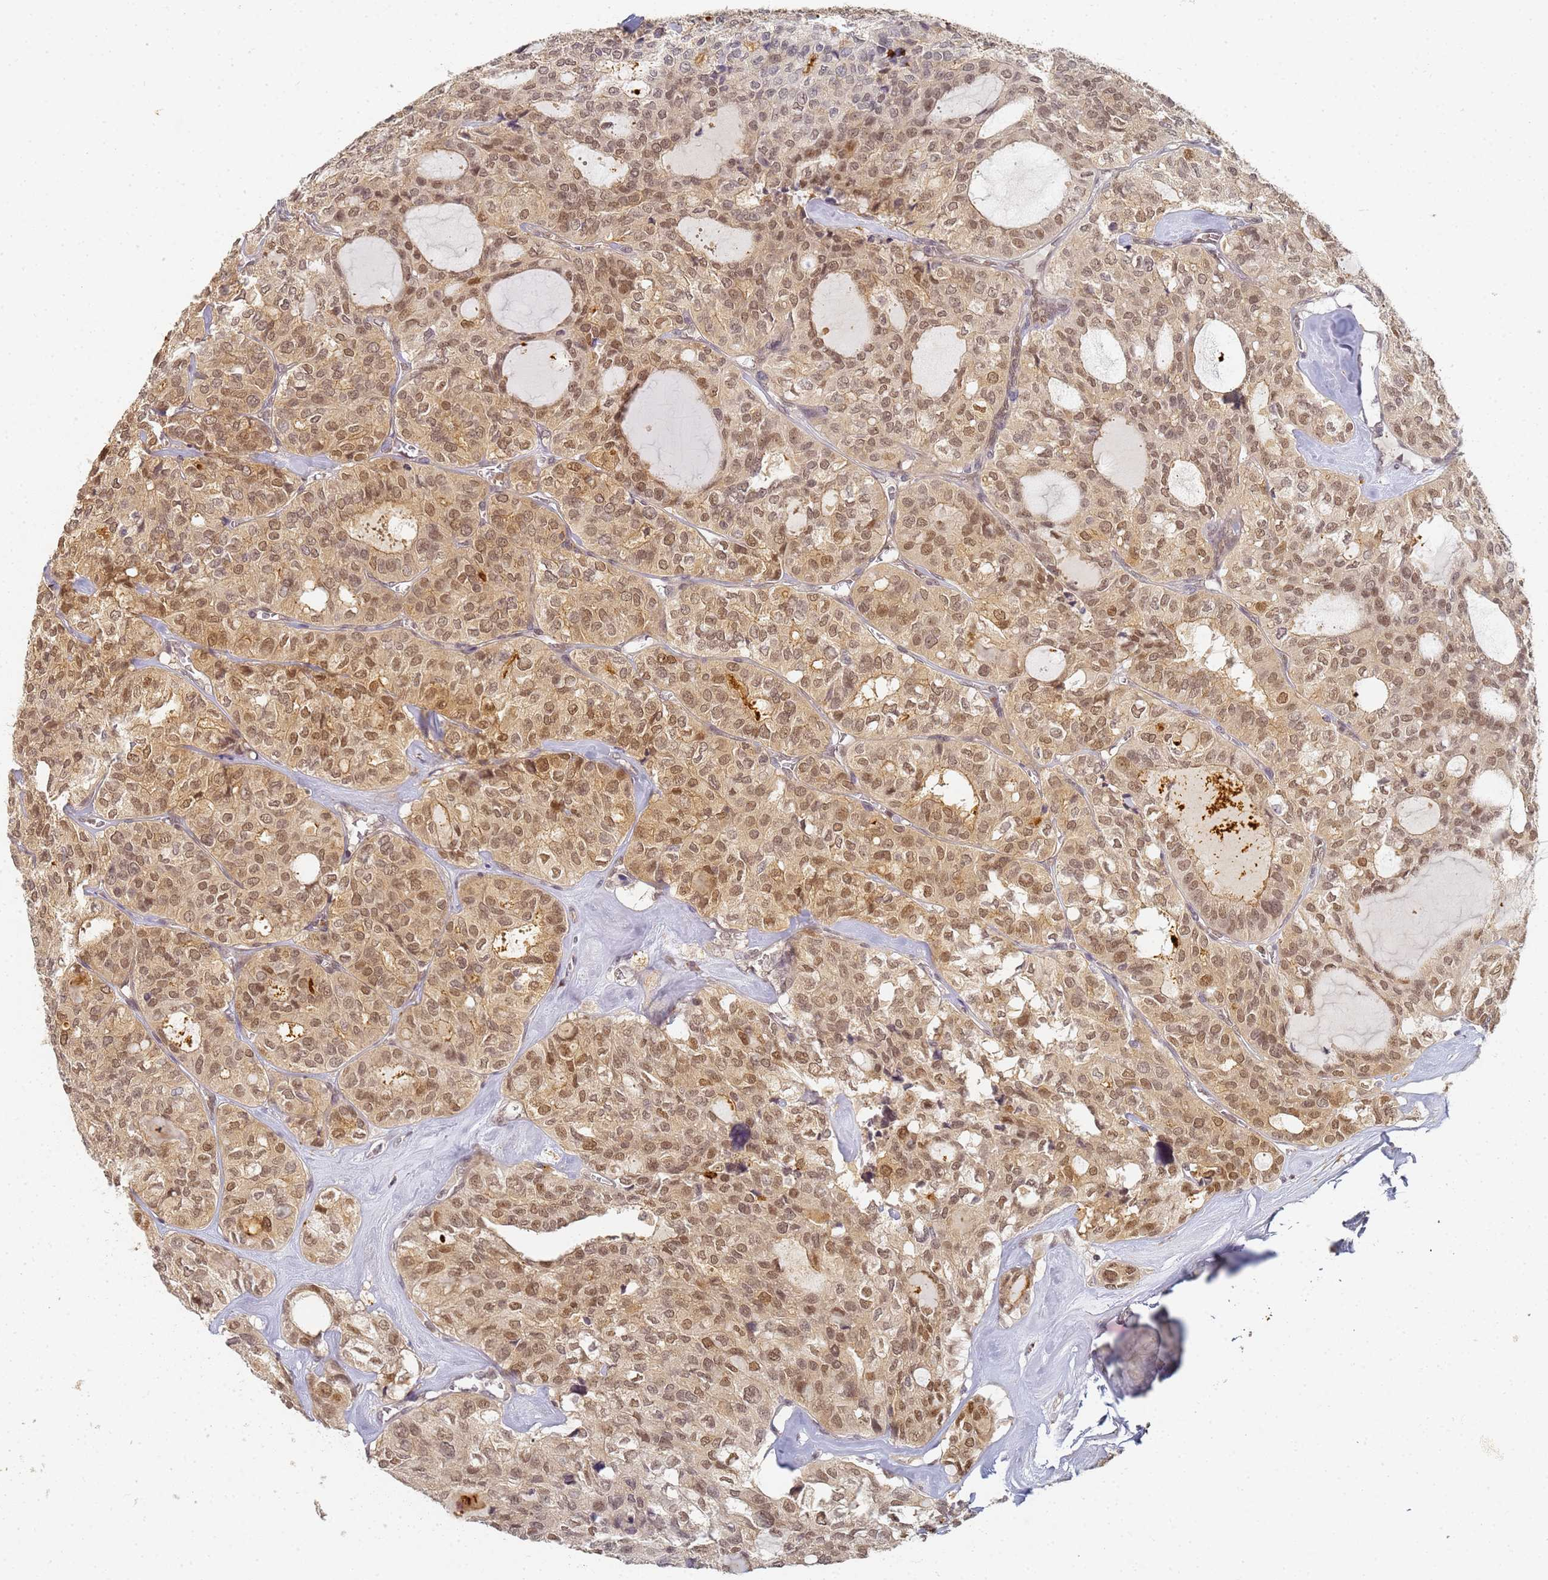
{"staining": {"intensity": "moderate", "quantity": ">75%", "location": "cytoplasmic/membranous,nuclear"}, "tissue": "thyroid cancer", "cell_type": "Tumor cells", "image_type": "cancer", "snomed": [{"axis": "morphology", "description": "Follicular adenoma carcinoma, NOS"}, {"axis": "topography", "description": "Thyroid gland"}], "caption": "A photomicrograph of thyroid cancer (follicular adenoma carcinoma) stained for a protein exhibits moderate cytoplasmic/membranous and nuclear brown staining in tumor cells.", "gene": "HMCES", "patient": {"sex": "male", "age": 75}}